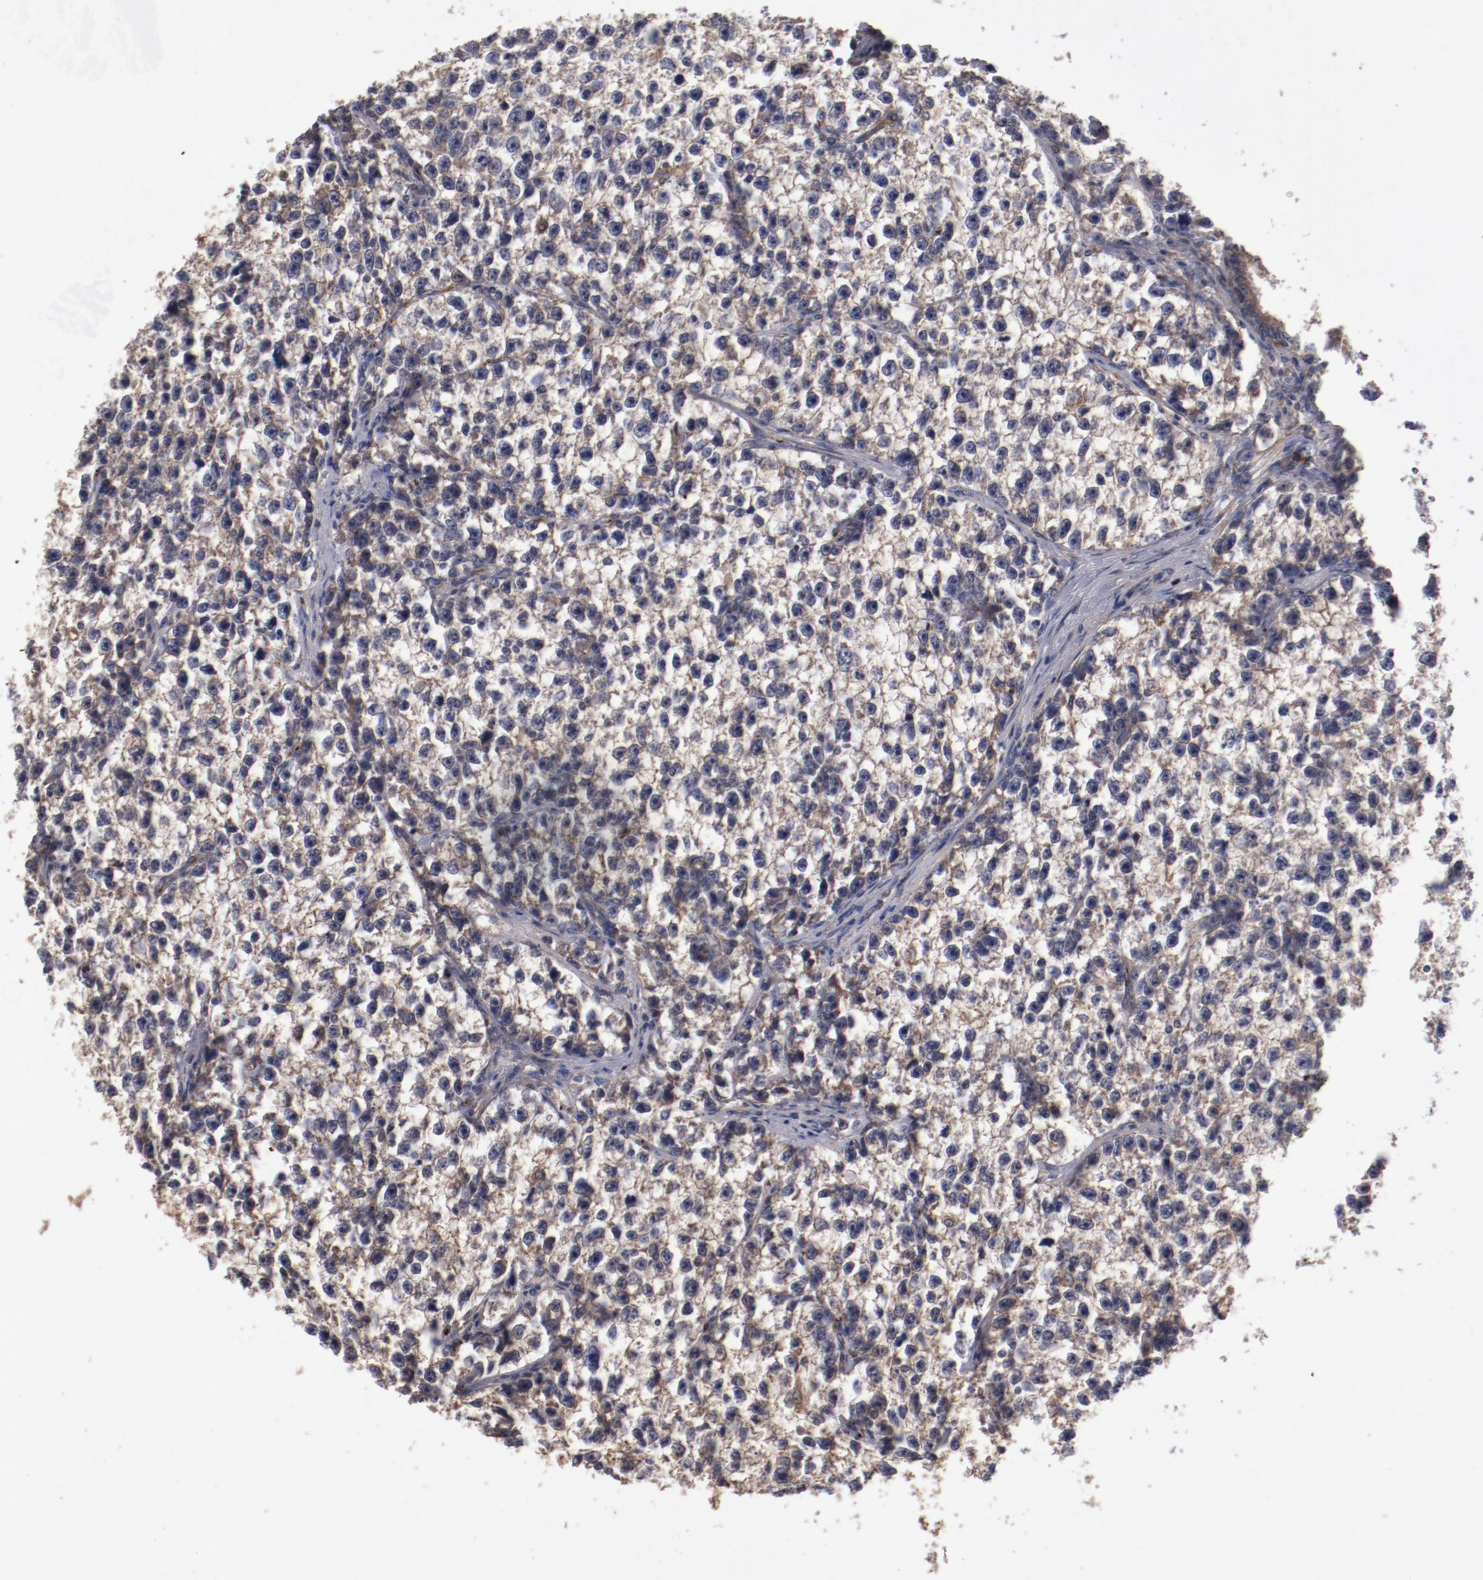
{"staining": {"intensity": "weak", "quantity": ">75%", "location": "cytoplasmic/membranous"}, "tissue": "testis cancer", "cell_type": "Tumor cells", "image_type": "cancer", "snomed": [{"axis": "morphology", "description": "Seminoma, NOS"}, {"axis": "morphology", "description": "Carcinoma, Embryonal, NOS"}, {"axis": "topography", "description": "Testis"}], "caption": "Immunohistochemistry (IHC) of human seminoma (testis) reveals low levels of weak cytoplasmic/membranous expression in approximately >75% of tumor cells.", "gene": "DIPK2B", "patient": {"sex": "male", "age": 30}}